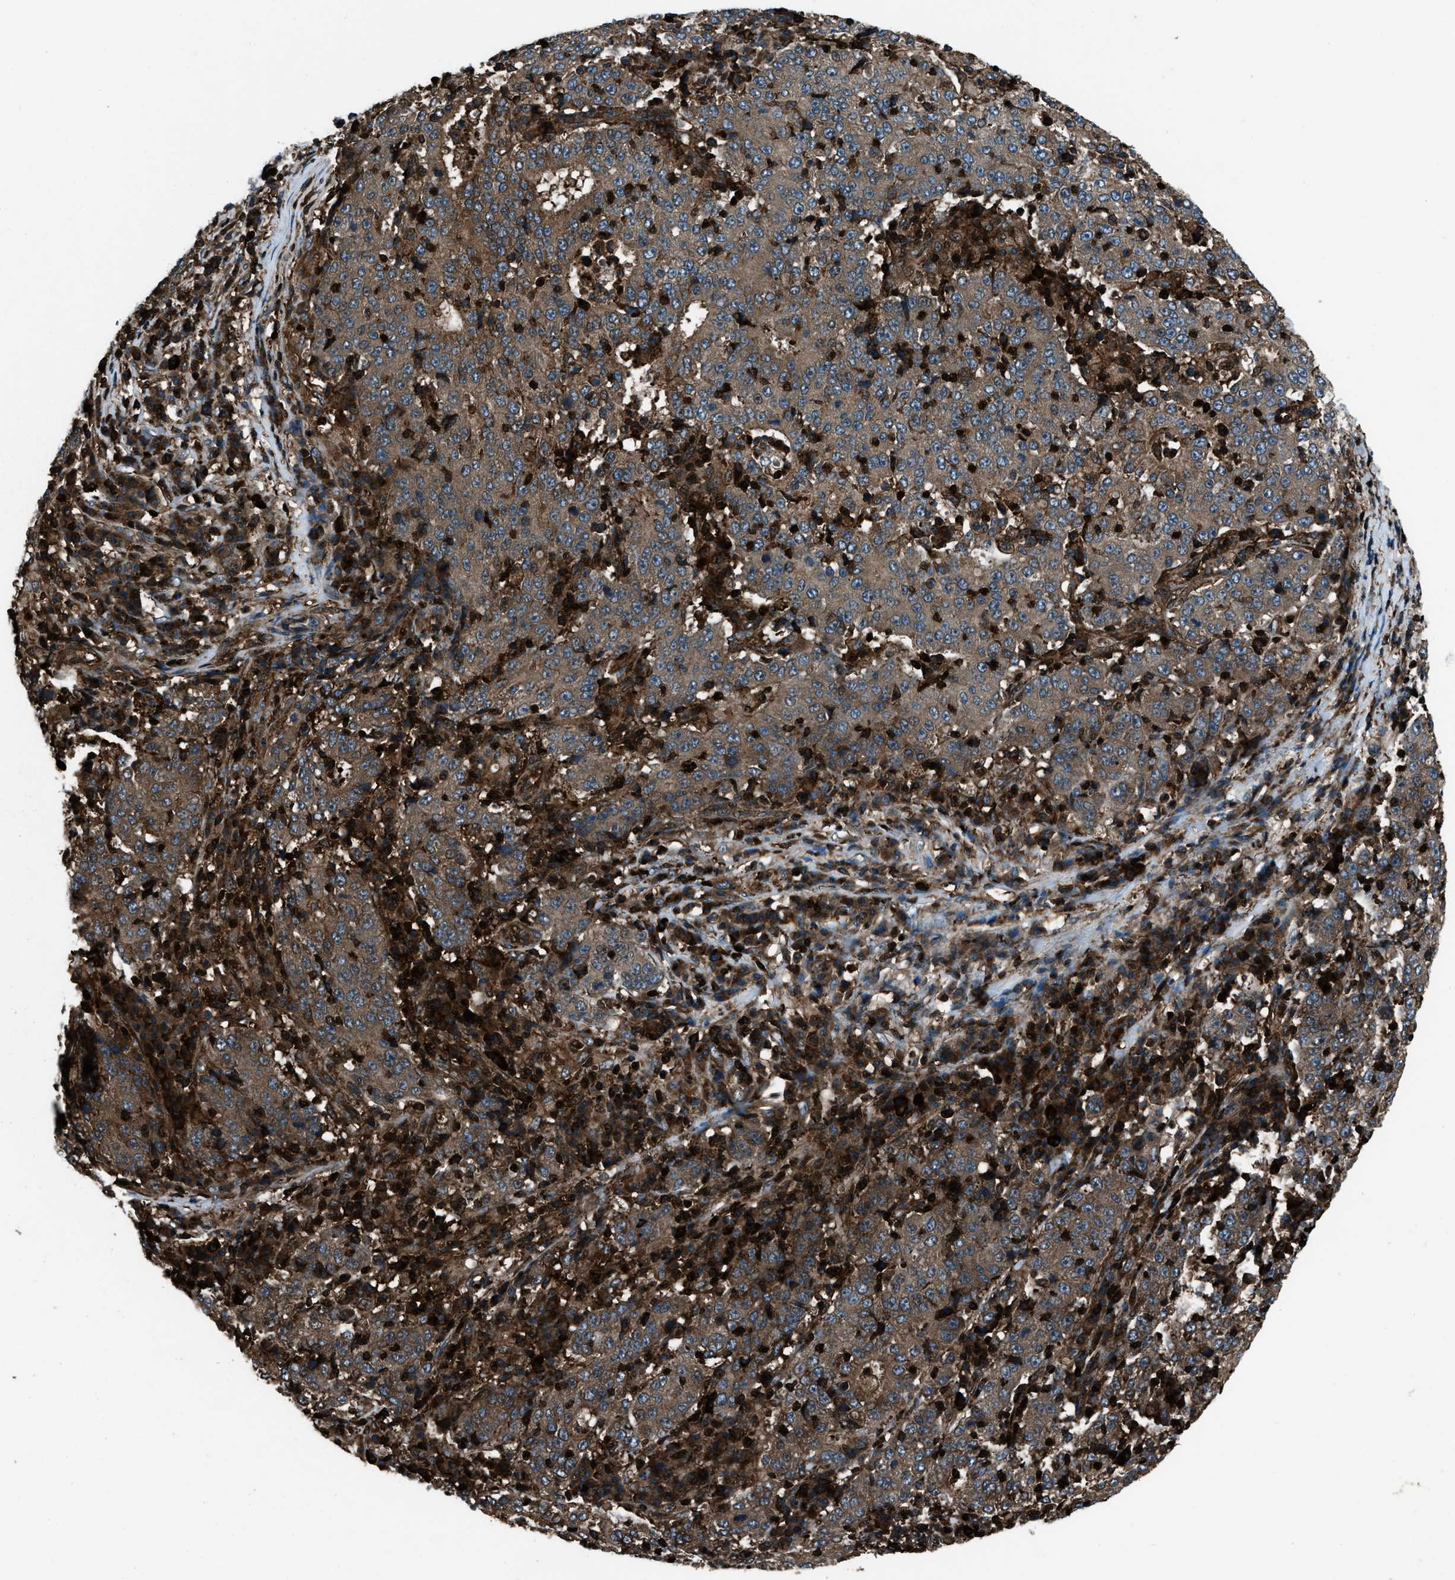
{"staining": {"intensity": "moderate", "quantity": ">75%", "location": "cytoplasmic/membranous"}, "tissue": "stomach cancer", "cell_type": "Tumor cells", "image_type": "cancer", "snomed": [{"axis": "morphology", "description": "Adenocarcinoma, NOS"}, {"axis": "topography", "description": "Stomach"}], "caption": "High-power microscopy captured an IHC photomicrograph of adenocarcinoma (stomach), revealing moderate cytoplasmic/membranous staining in about >75% of tumor cells.", "gene": "SNX30", "patient": {"sex": "male", "age": 59}}